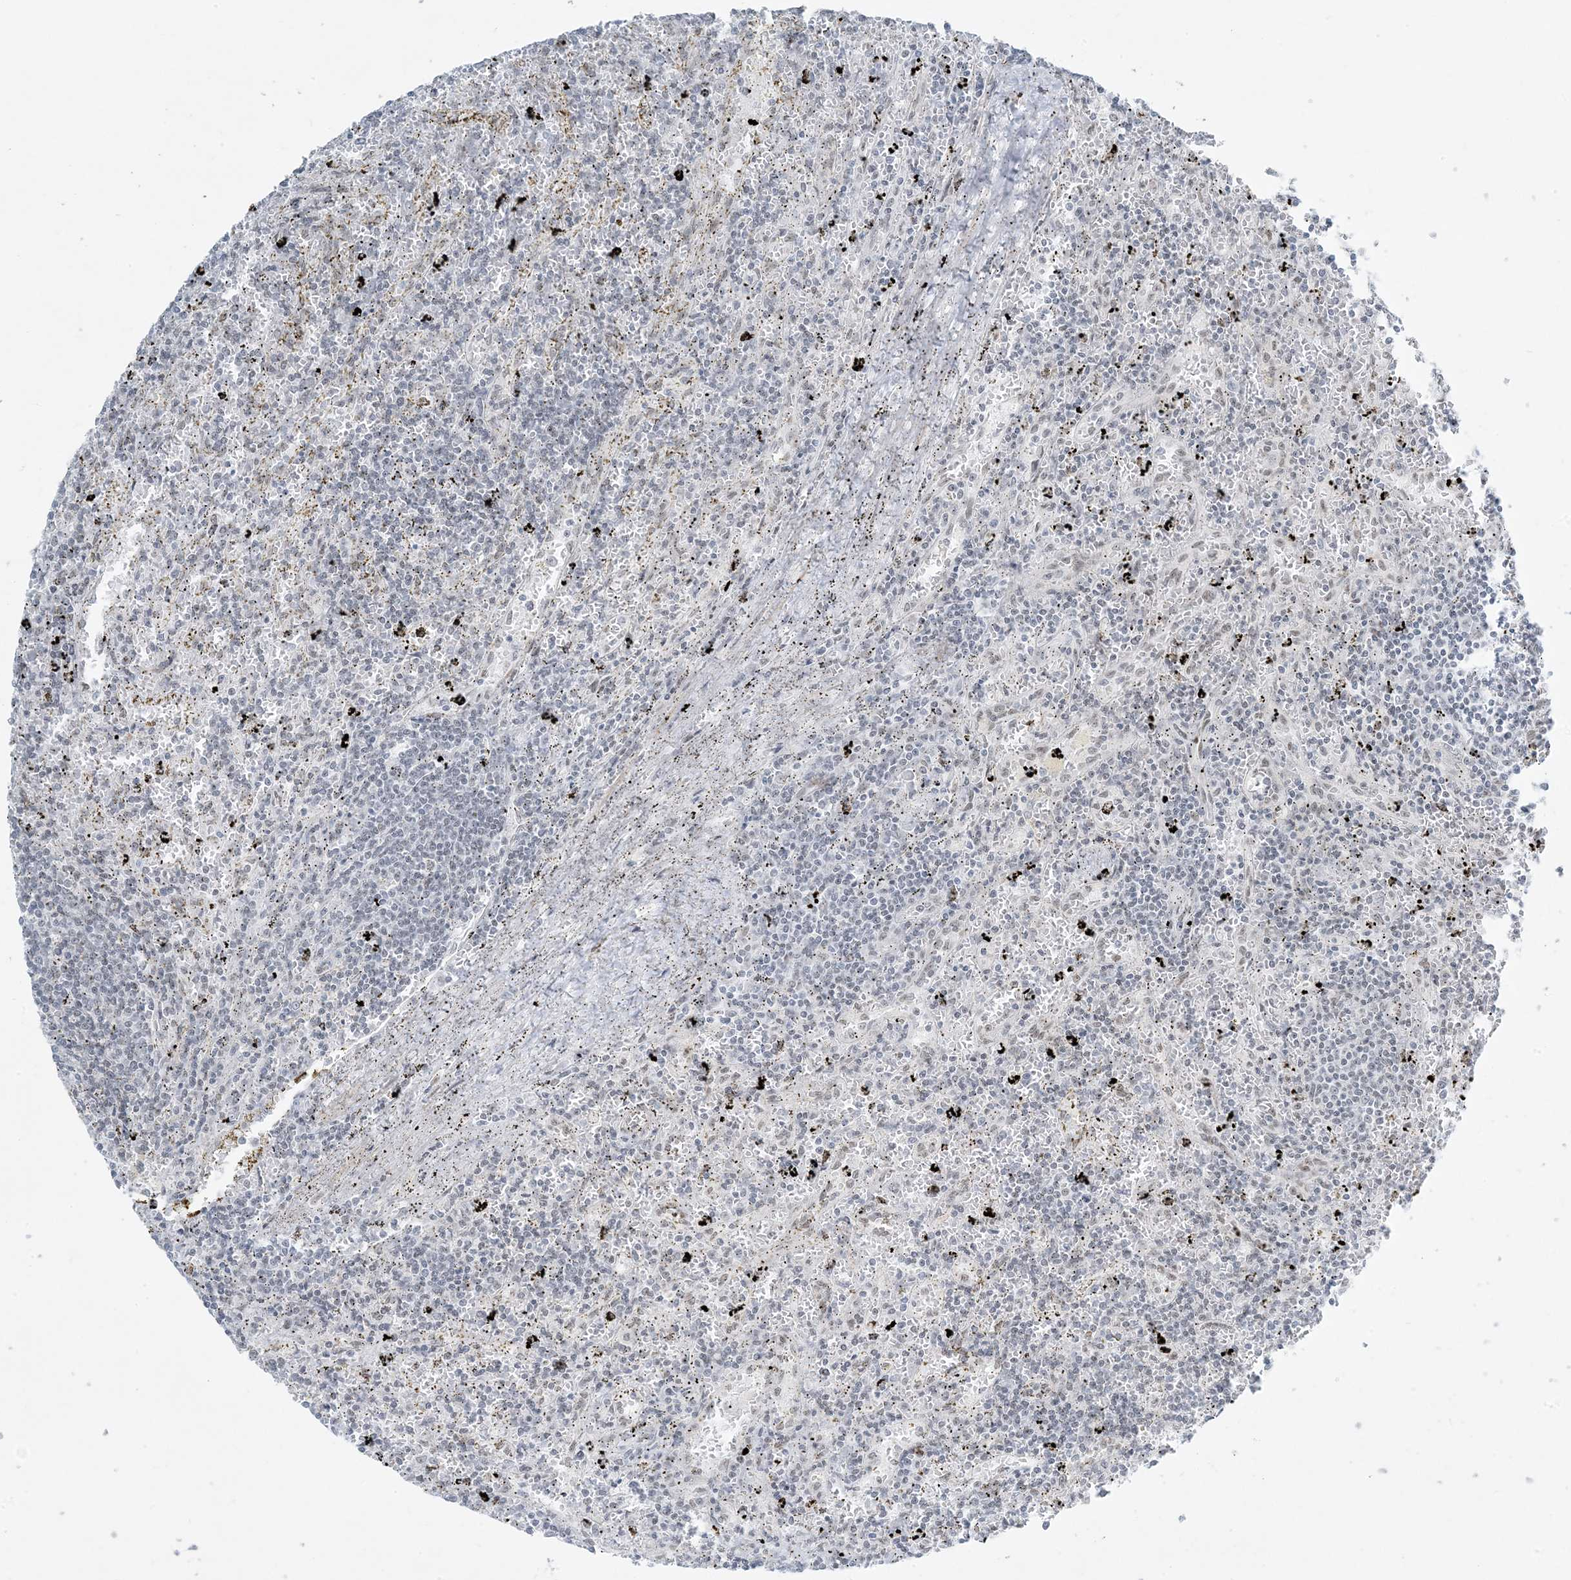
{"staining": {"intensity": "negative", "quantity": "none", "location": "none"}, "tissue": "lymphoma", "cell_type": "Tumor cells", "image_type": "cancer", "snomed": [{"axis": "morphology", "description": "Malignant lymphoma, non-Hodgkin's type, Low grade"}, {"axis": "topography", "description": "Spleen"}], "caption": "Immunohistochemistry (IHC) photomicrograph of malignant lymphoma, non-Hodgkin's type (low-grade) stained for a protein (brown), which demonstrates no expression in tumor cells.", "gene": "ZNF787", "patient": {"sex": "male", "age": 76}}